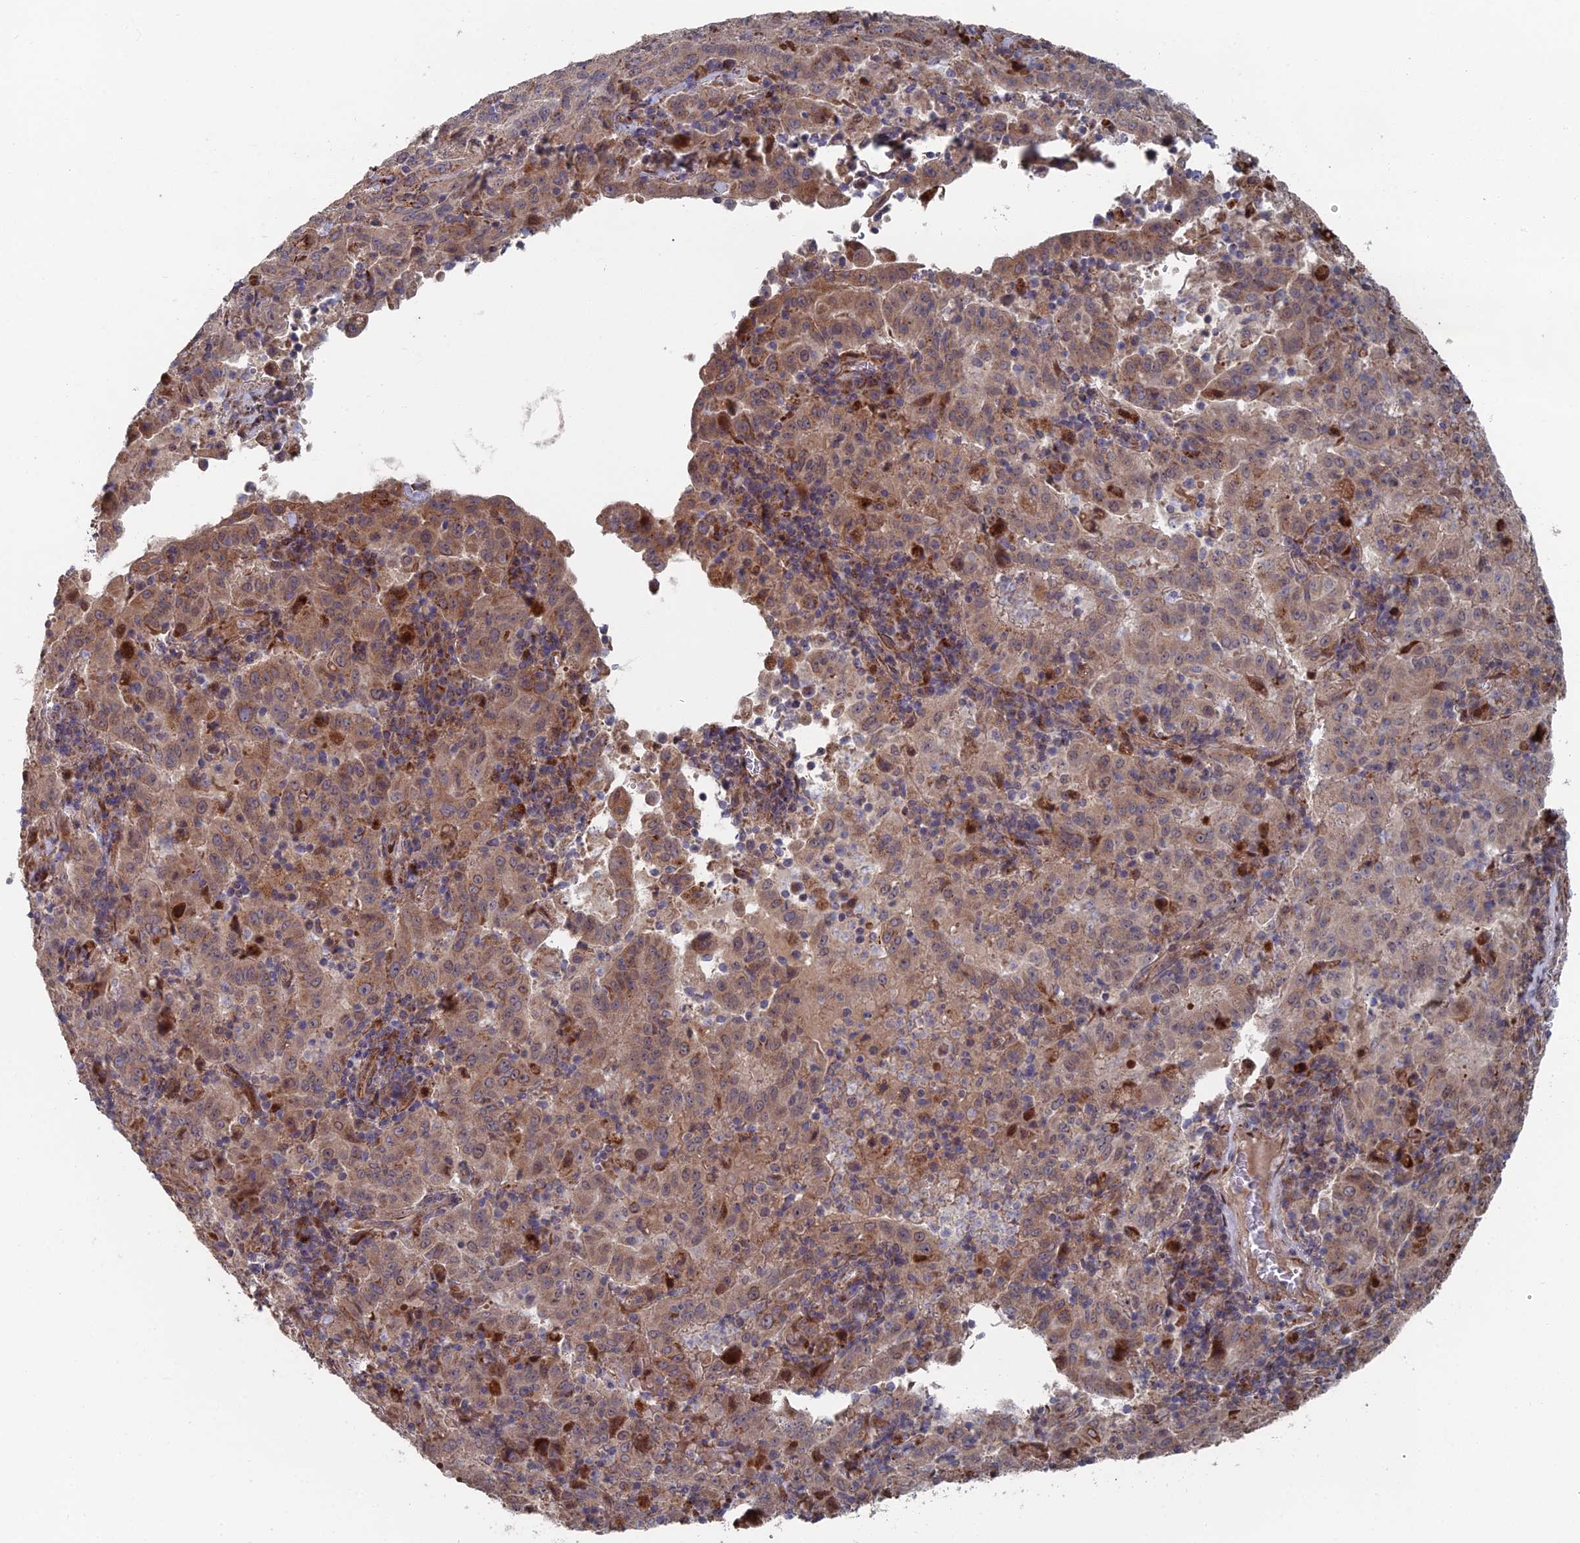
{"staining": {"intensity": "moderate", "quantity": "25%-75%", "location": "cytoplasmic/membranous"}, "tissue": "pancreatic cancer", "cell_type": "Tumor cells", "image_type": "cancer", "snomed": [{"axis": "morphology", "description": "Adenocarcinoma, NOS"}, {"axis": "topography", "description": "Pancreas"}], "caption": "The immunohistochemical stain shows moderate cytoplasmic/membranous expression in tumor cells of pancreatic cancer tissue.", "gene": "GTF2IRD1", "patient": {"sex": "male", "age": 63}}